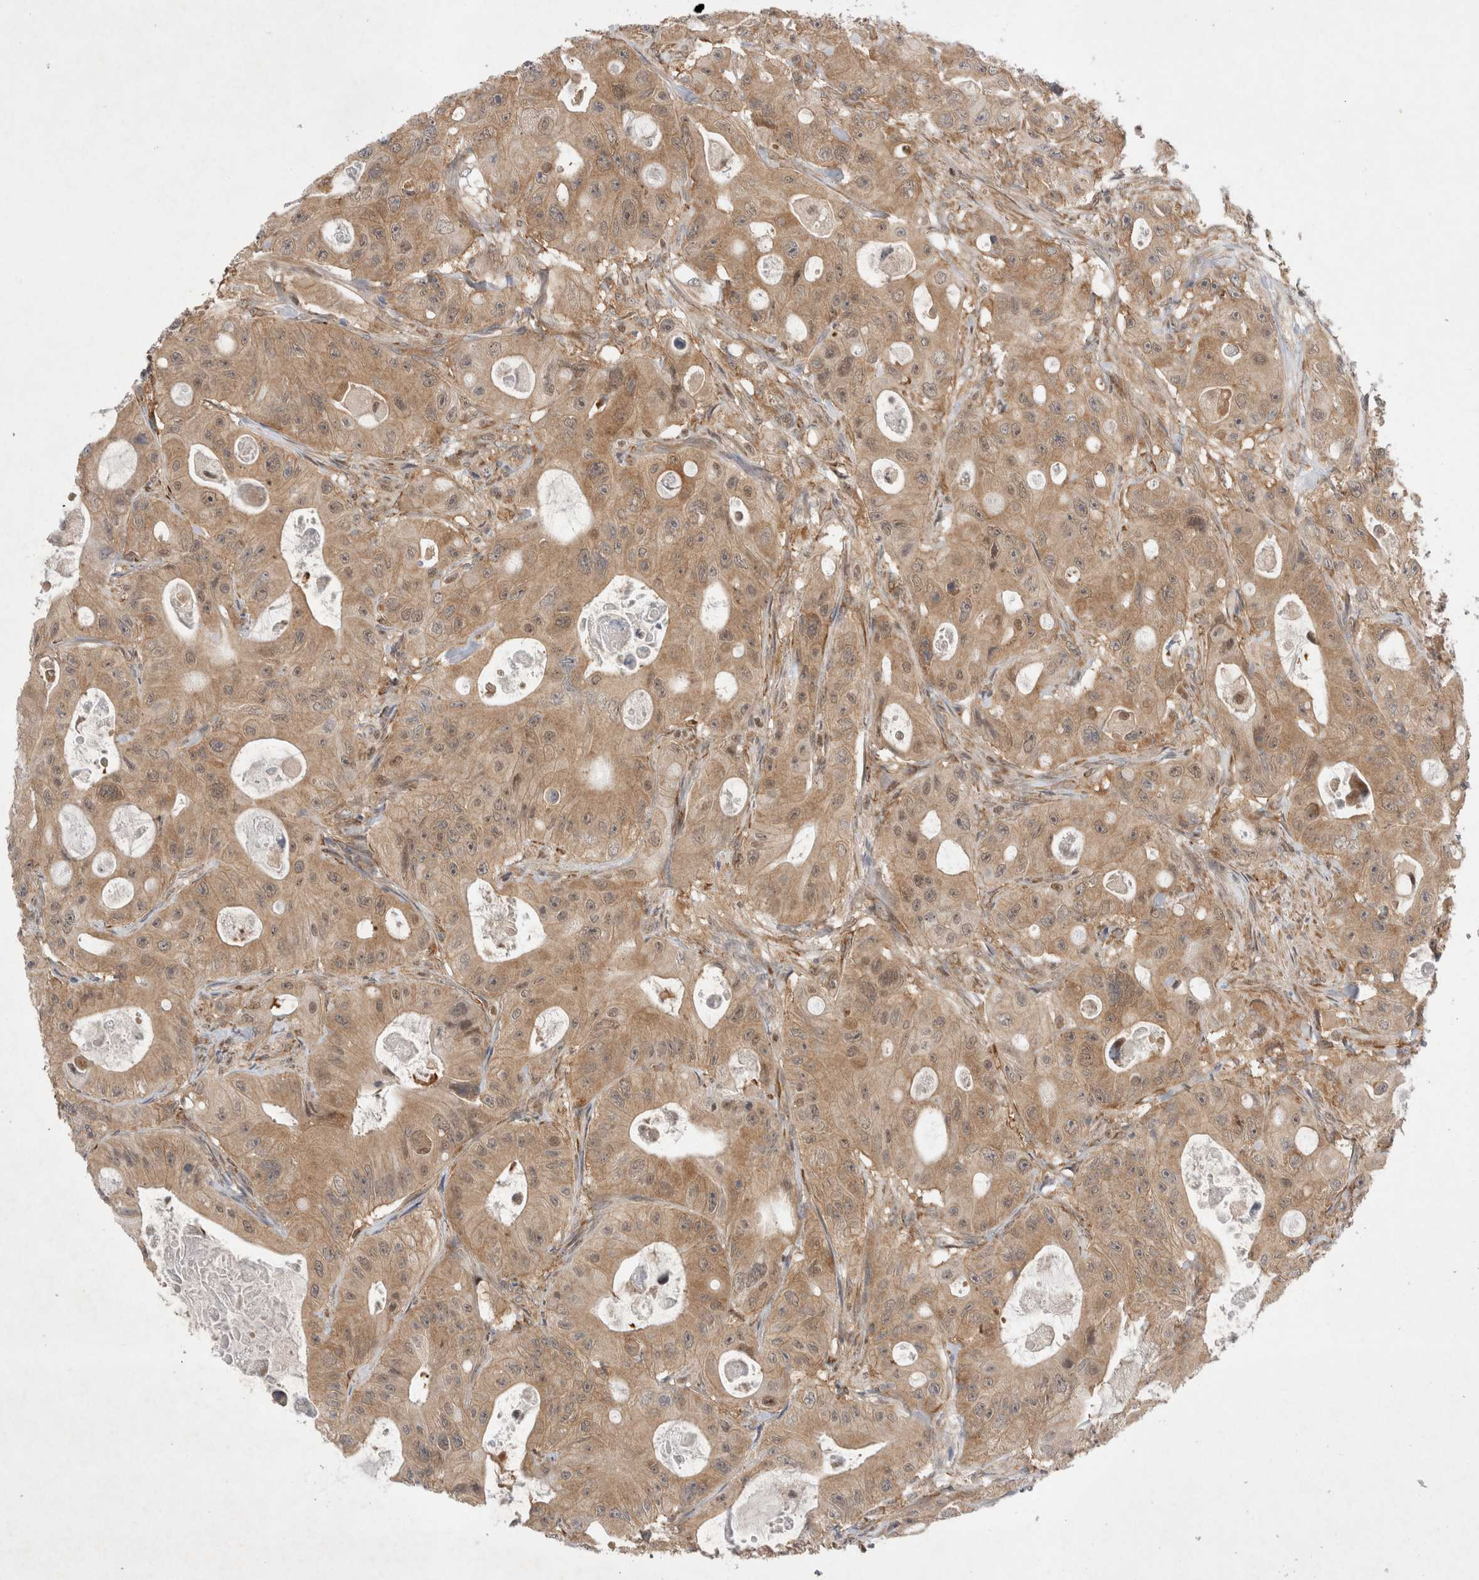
{"staining": {"intensity": "moderate", "quantity": ">75%", "location": "cytoplasmic/membranous"}, "tissue": "colorectal cancer", "cell_type": "Tumor cells", "image_type": "cancer", "snomed": [{"axis": "morphology", "description": "Adenocarcinoma, NOS"}, {"axis": "topography", "description": "Colon"}], "caption": "A brown stain labels moderate cytoplasmic/membranous positivity of a protein in human colorectal cancer (adenocarcinoma) tumor cells.", "gene": "EIF3E", "patient": {"sex": "female", "age": 46}}